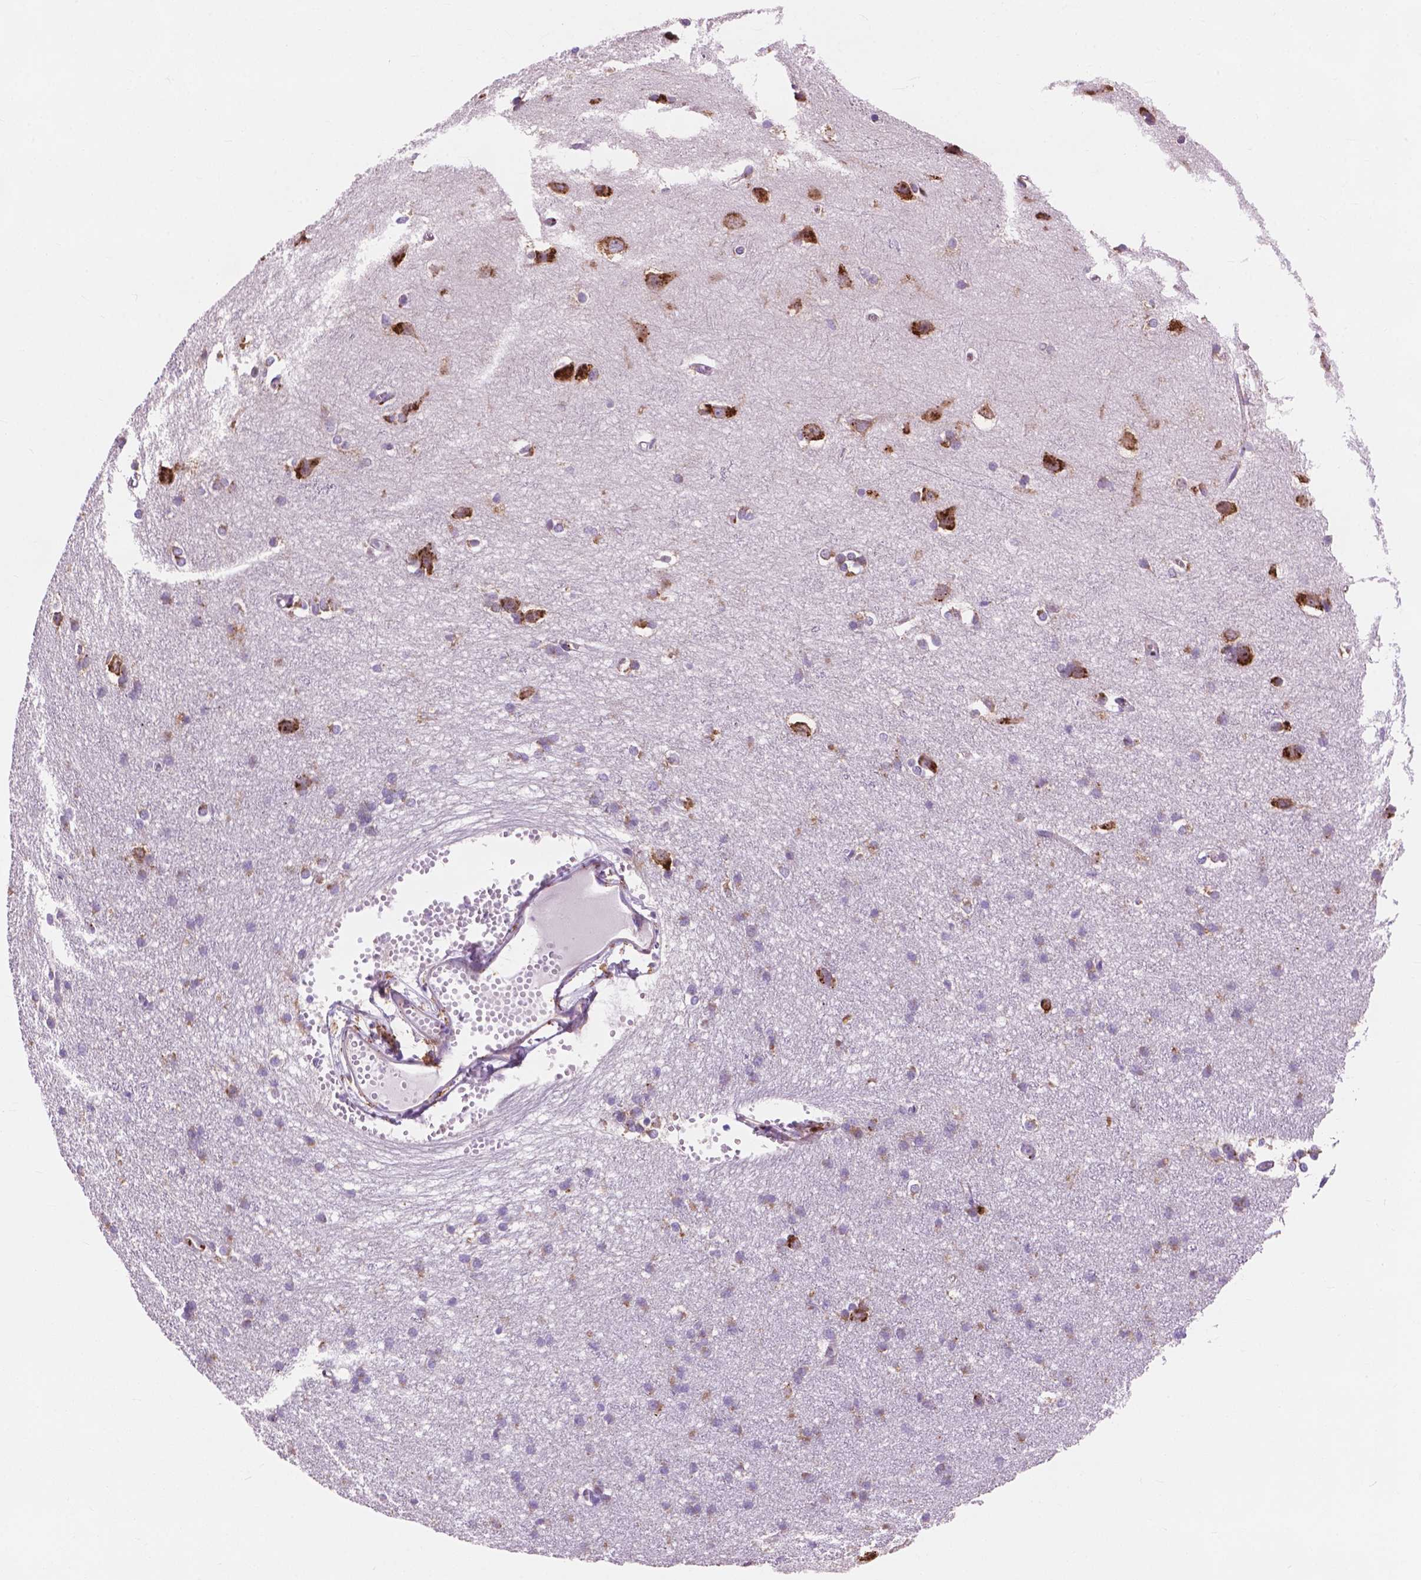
{"staining": {"intensity": "moderate", "quantity": ">75%", "location": "cytoplasmic/membranous"}, "tissue": "cerebral cortex", "cell_type": "Endothelial cells", "image_type": "normal", "snomed": [{"axis": "morphology", "description": "Normal tissue, NOS"}, {"axis": "topography", "description": "Cerebral cortex"}], "caption": "Moderate cytoplasmic/membranous positivity for a protein is seen in about >75% of endothelial cells of normal cerebral cortex using immunohistochemistry.", "gene": "RPL37A", "patient": {"sex": "male", "age": 37}}